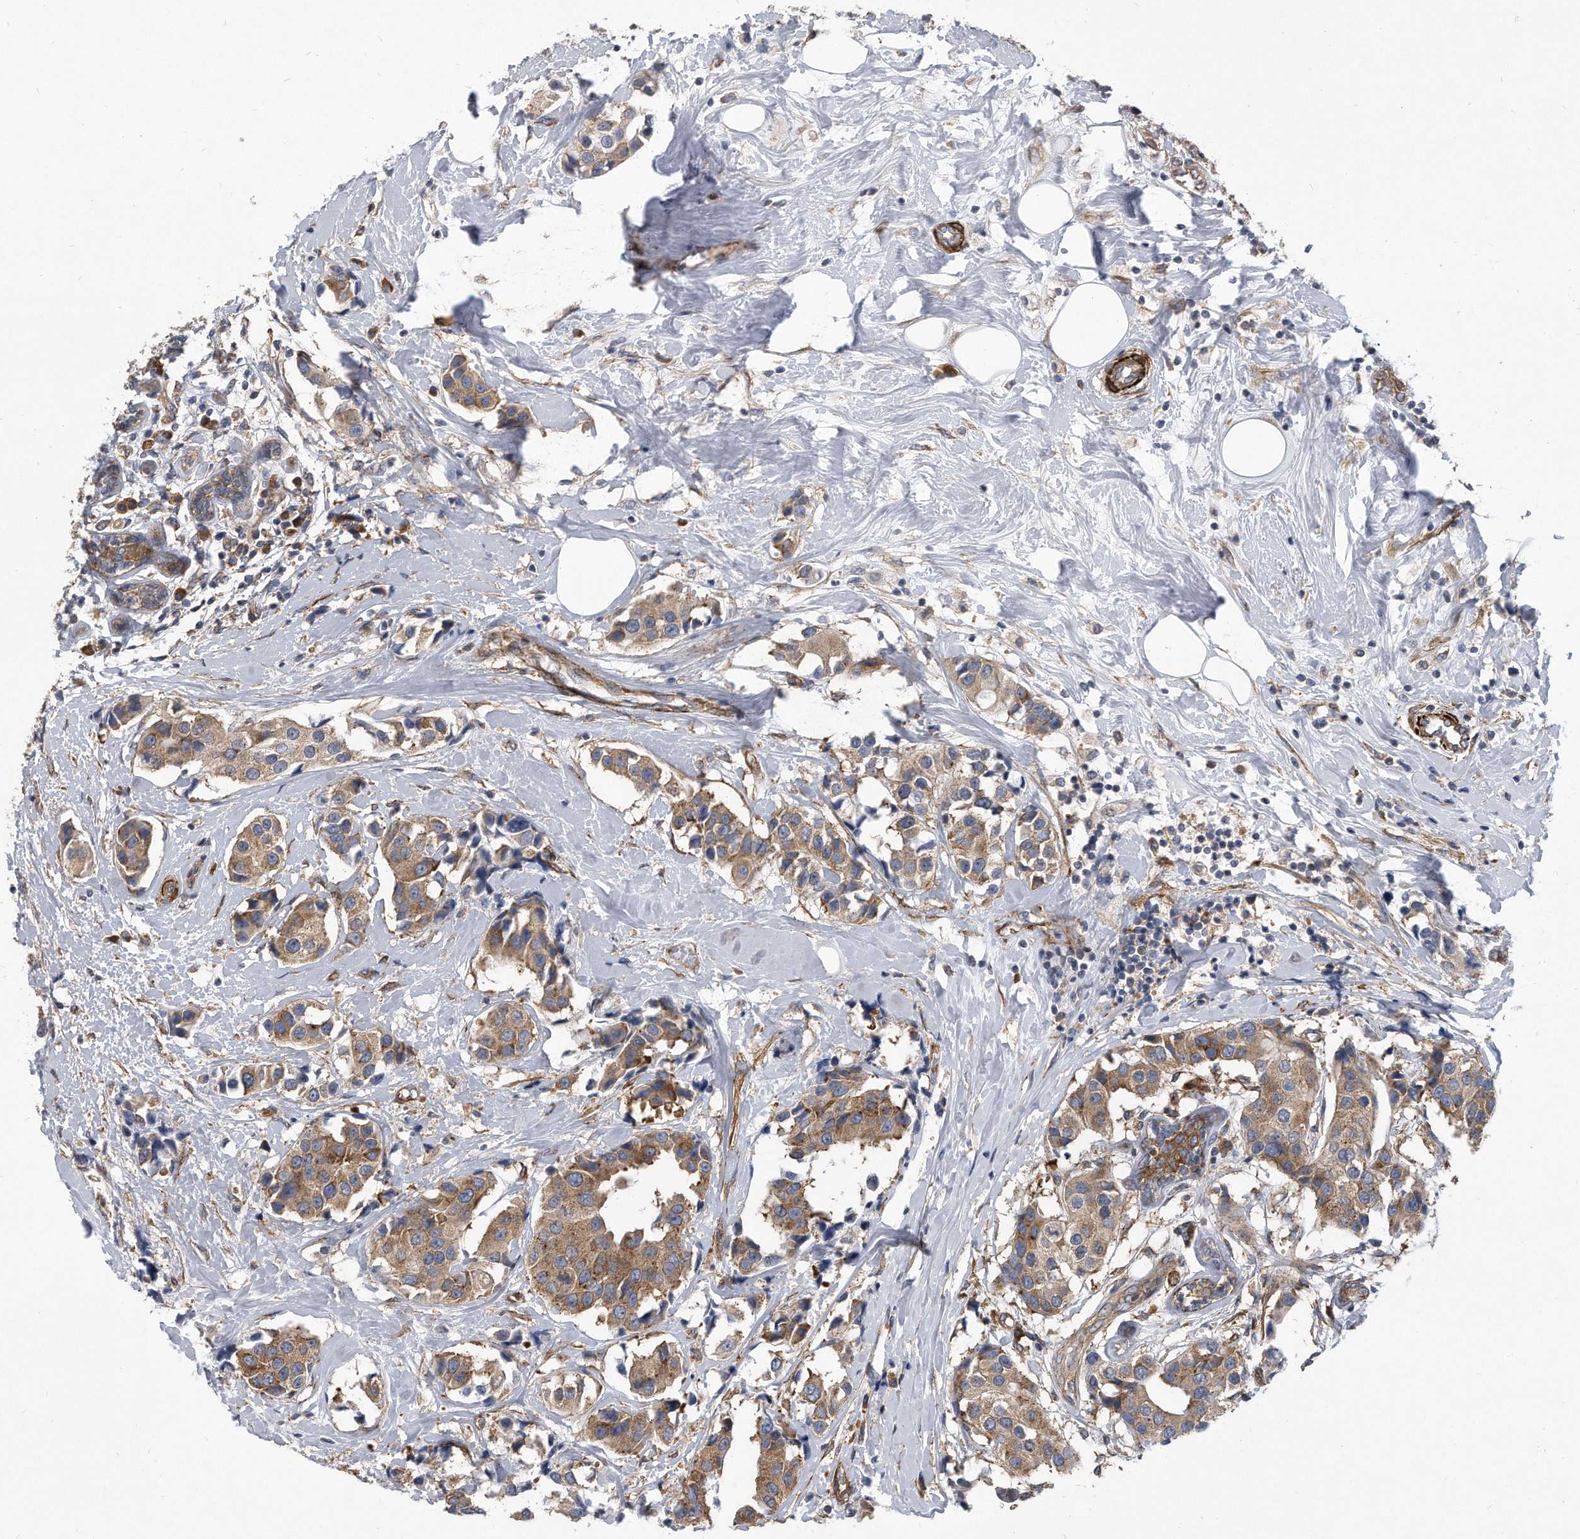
{"staining": {"intensity": "moderate", "quantity": ">75%", "location": "cytoplasmic/membranous"}, "tissue": "breast cancer", "cell_type": "Tumor cells", "image_type": "cancer", "snomed": [{"axis": "morphology", "description": "Normal tissue, NOS"}, {"axis": "morphology", "description": "Duct carcinoma"}, {"axis": "topography", "description": "Breast"}], "caption": "A brown stain labels moderate cytoplasmic/membranous staining of a protein in human breast cancer (infiltrating ductal carcinoma) tumor cells.", "gene": "EIF2B4", "patient": {"sex": "female", "age": 39}}